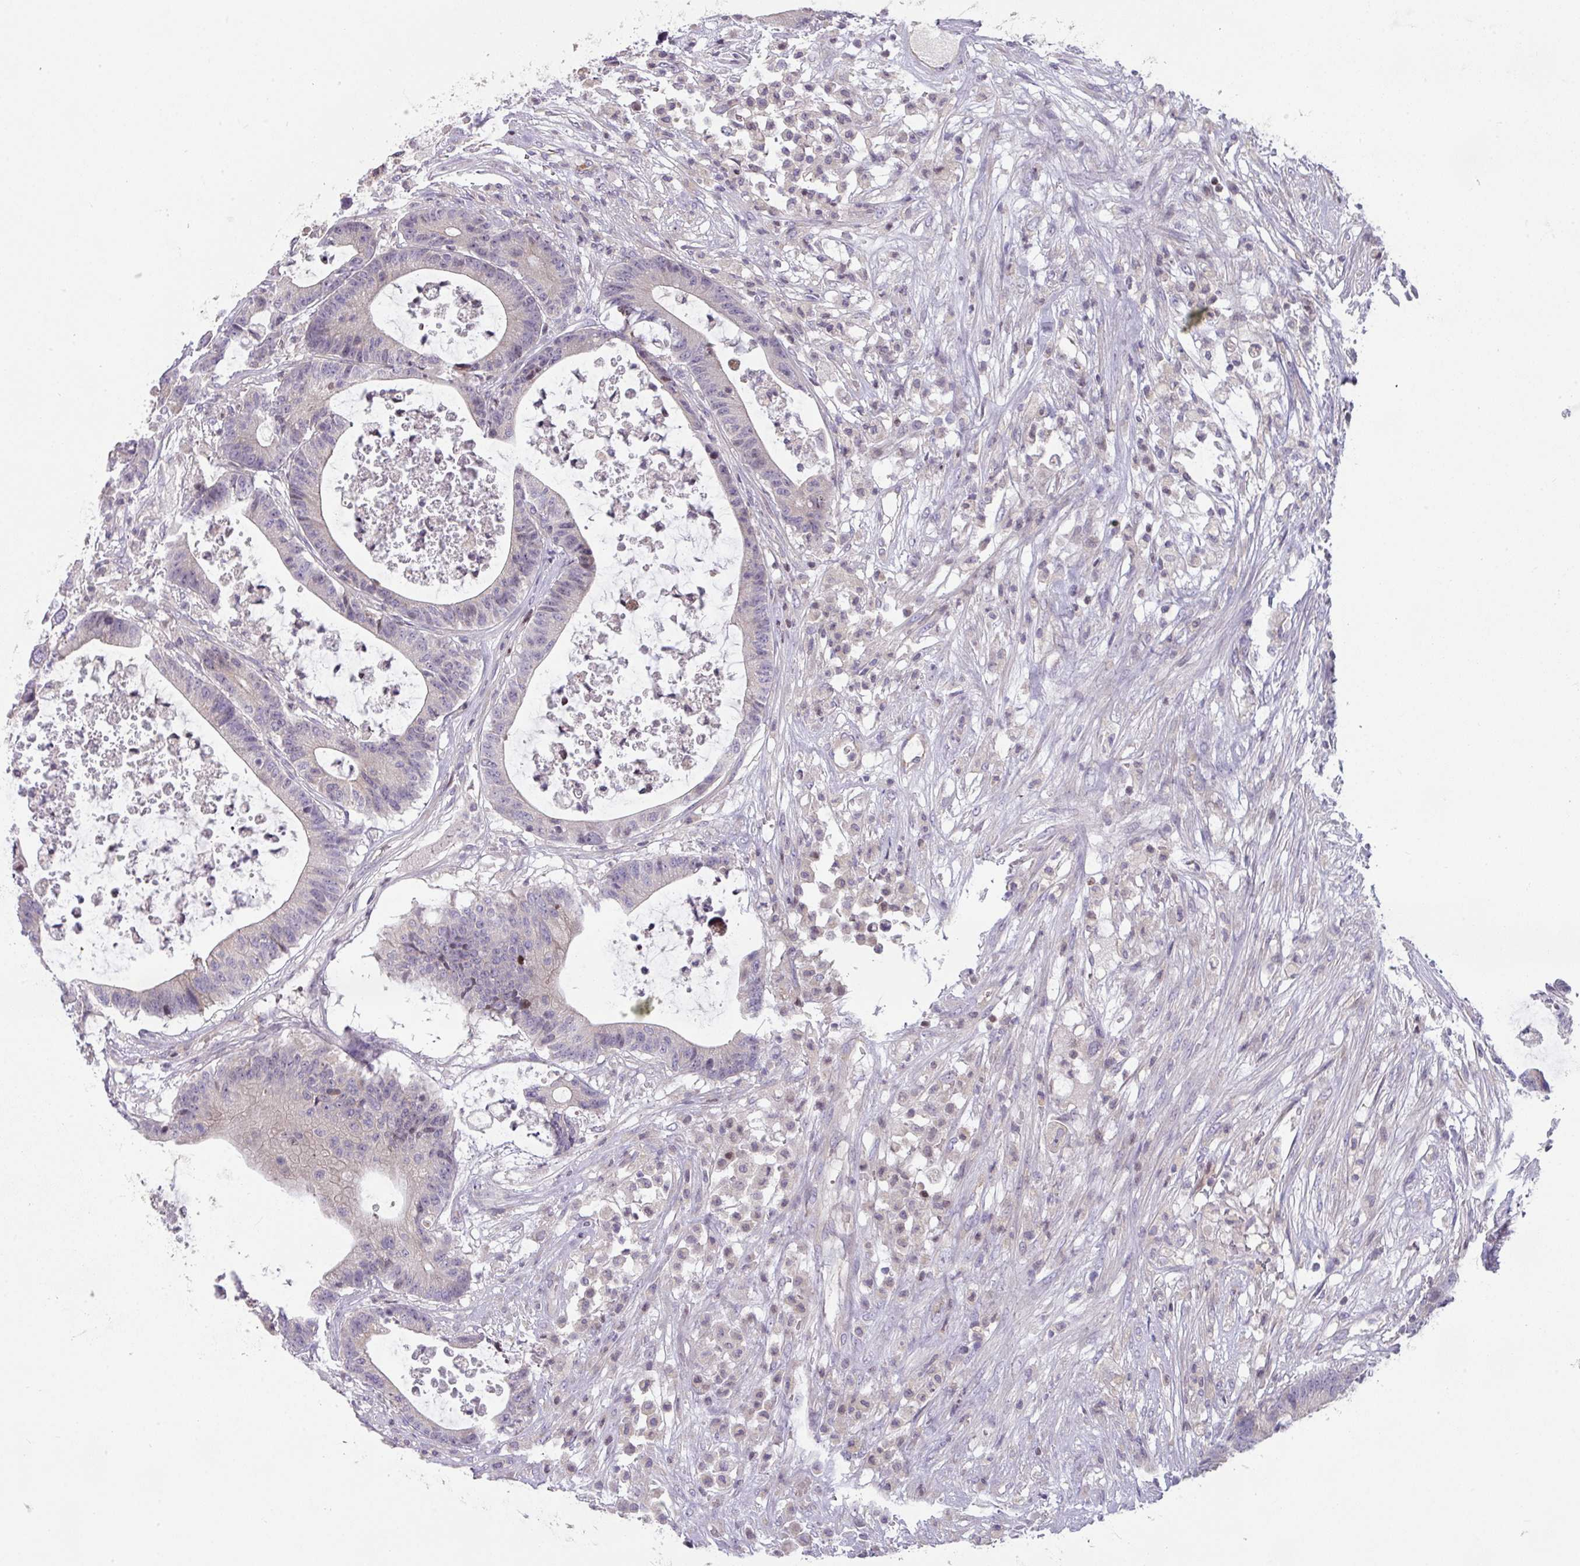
{"staining": {"intensity": "negative", "quantity": "none", "location": "none"}, "tissue": "colorectal cancer", "cell_type": "Tumor cells", "image_type": "cancer", "snomed": [{"axis": "morphology", "description": "Adenocarcinoma, NOS"}, {"axis": "topography", "description": "Colon"}], "caption": "Colorectal cancer (adenocarcinoma) was stained to show a protein in brown. There is no significant staining in tumor cells. The staining was performed using DAB to visualize the protein expression in brown, while the nuclei were stained in blue with hematoxylin (Magnification: 20x).", "gene": "ZNF394", "patient": {"sex": "female", "age": 84}}